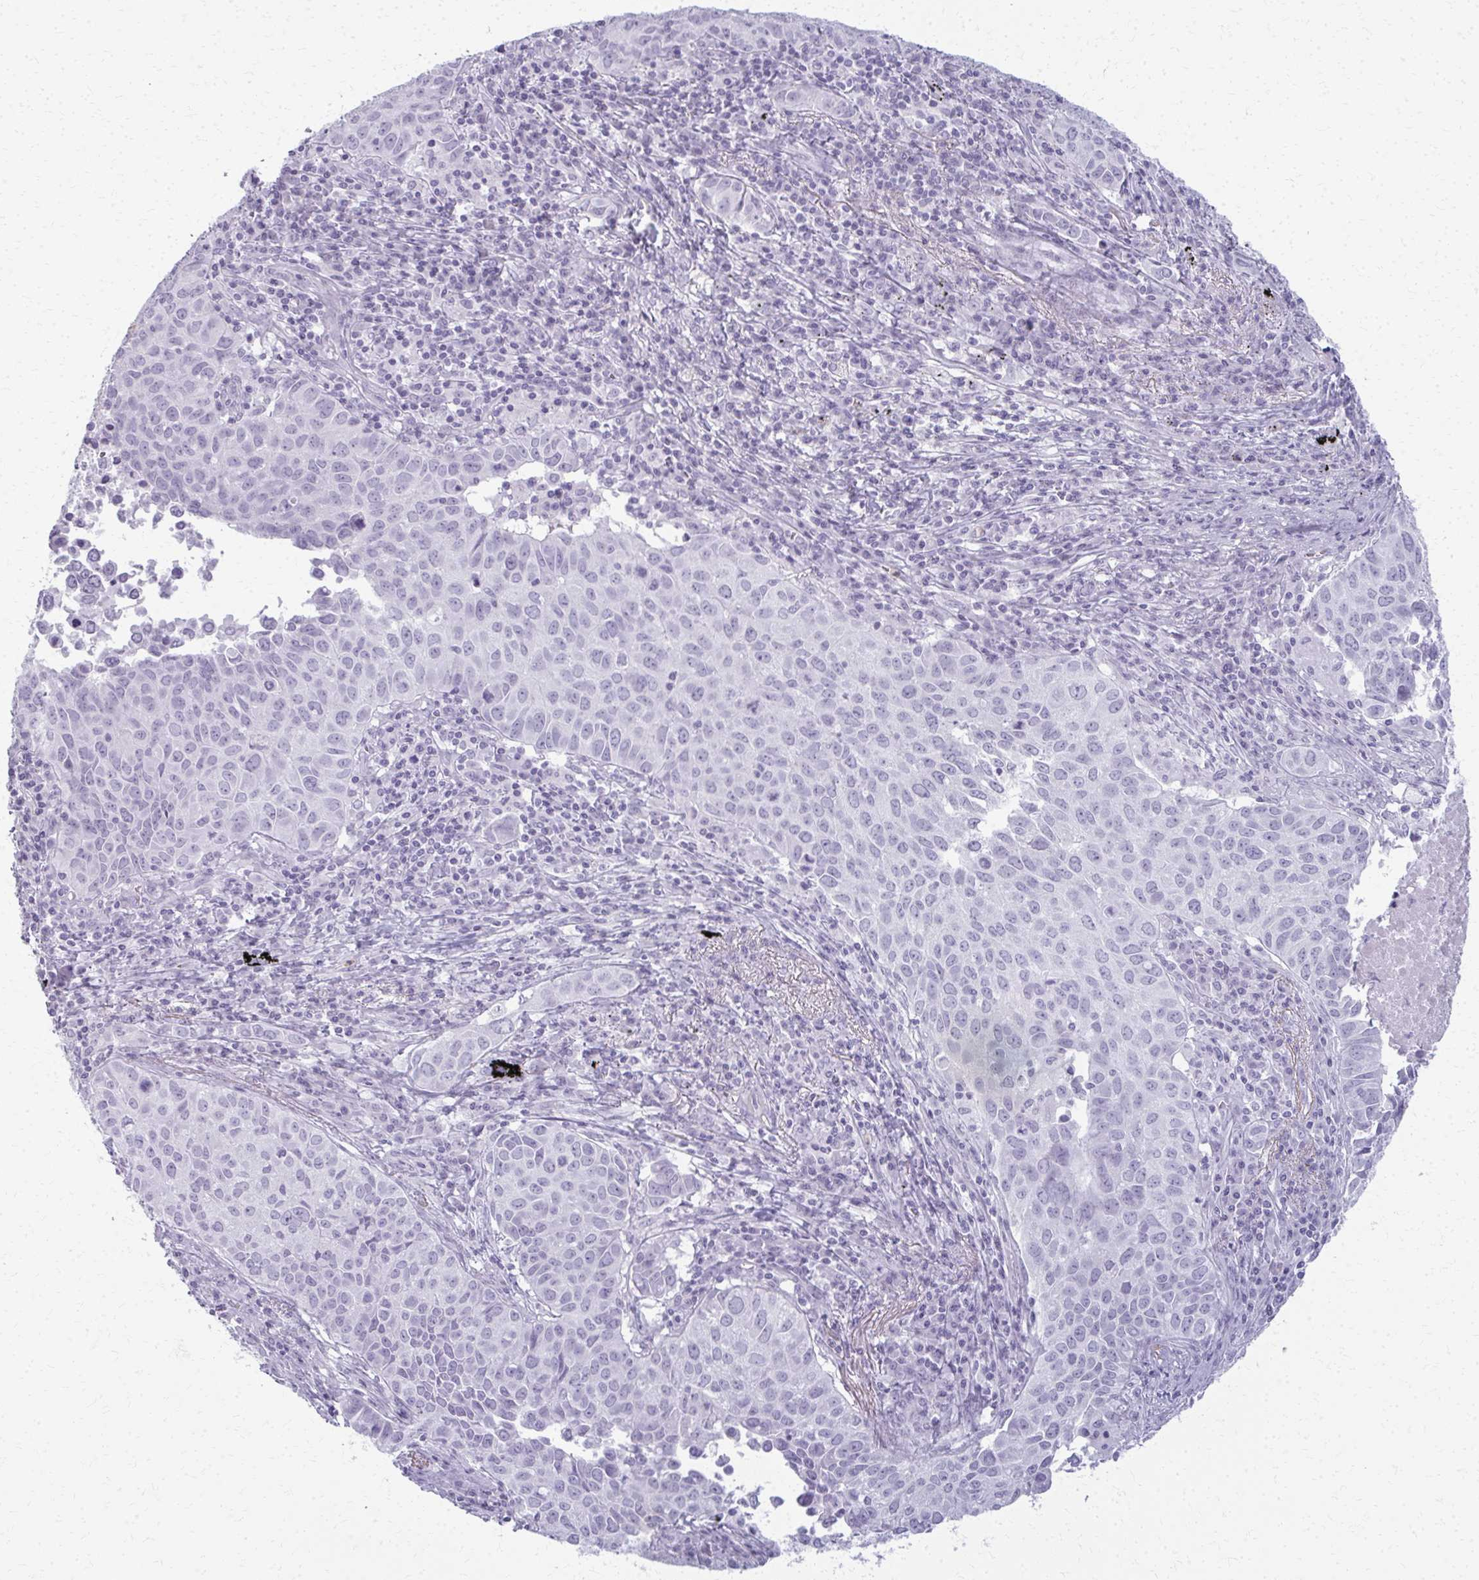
{"staining": {"intensity": "negative", "quantity": "none", "location": "none"}, "tissue": "lung cancer", "cell_type": "Tumor cells", "image_type": "cancer", "snomed": [{"axis": "morphology", "description": "Adenocarcinoma, NOS"}, {"axis": "topography", "description": "Lung"}], "caption": "The histopathology image displays no significant staining in tumor cells of adenocarcinoma (lung).", "gene": "CA3", "patient": {"sex": "female", "age": 50}}